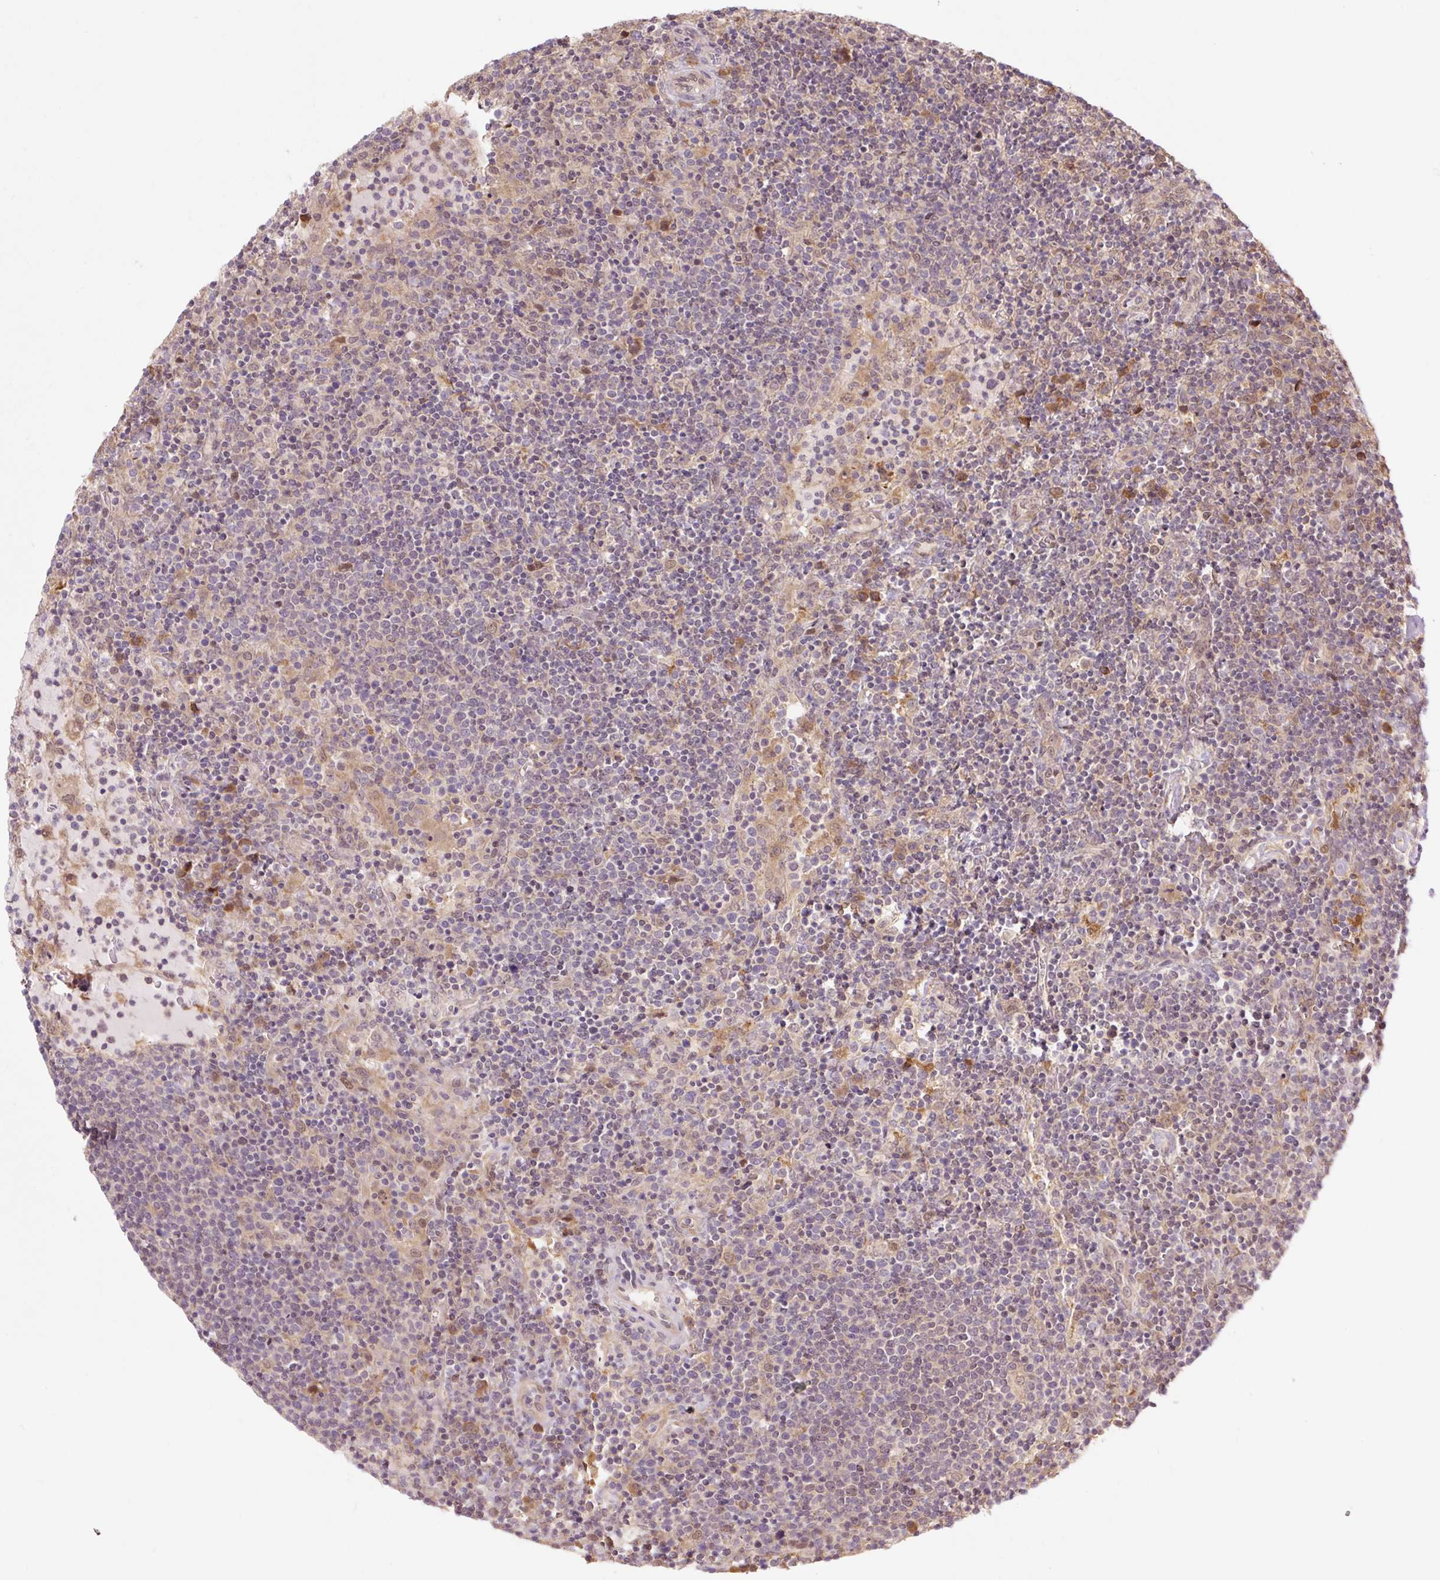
{"staining": {"intensity": "negative", "quantity": "none", "location": "none"}, "tissue": "lymphoma", "cell_type": "Tumor cells", "image_type": "cancer", "snomed": [{"axis": "morphology", "description": "Malignant lymphoma, non-Hodgkin's type, High grade"}, {"axis": "topography", "description": "Lymph node"}], "caption": "Immunohistochemical staining of high-grade malignant lymphoma, non-Hodgkin's type exhibits no significant staining in tumor cells. (DAB immunohistochemistry (IHC) with hematoxylin counter stain).", "gene": "TPT1", "patient": {"sex": "male", "age": 61}}